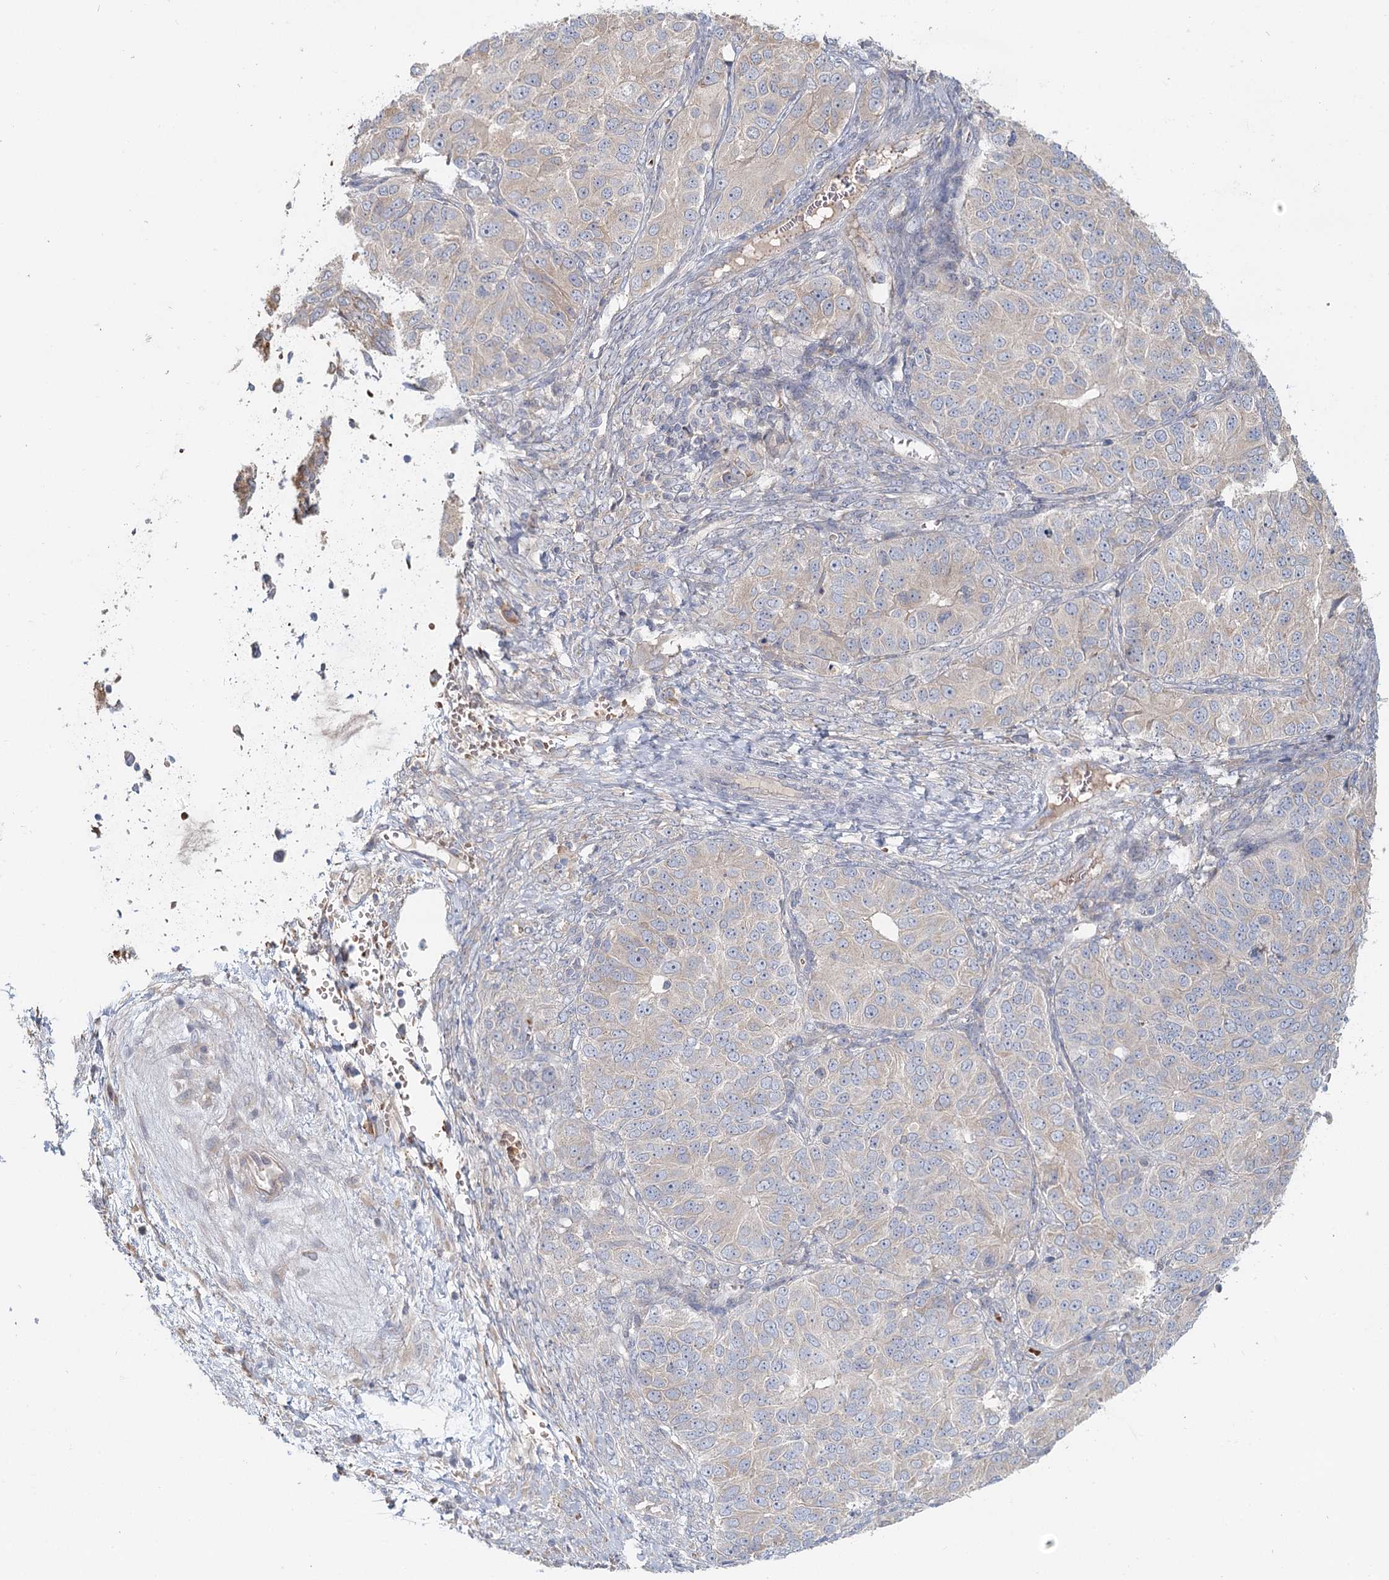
{"staining": {"intensity": "negative", "quantity": "none", "location": "none"}, "tissue": "ovarian cancer", "cell_type": "Tumor cells", "image_type": "cancer", "snomed": [{"axis": "morphology", "description": "Carcinoma, endometroid"}, {"axis": "topography", "description": "Ovary"}], "caption": "High power microscopy image of an immunohistochemistry micrograph of ovarian cancer (endometroid carcinoma), revealing no significant positivity in tumor cells. The staining was performed using DAB (3,3'-diaminobenzidine) to visualize the protein expression in brown, while the nuclei were stained in blue with hematoxylin (Magnification: 20x).", "gene": "ANKRD16", "patient": {"sex": "female", "age": 51}}